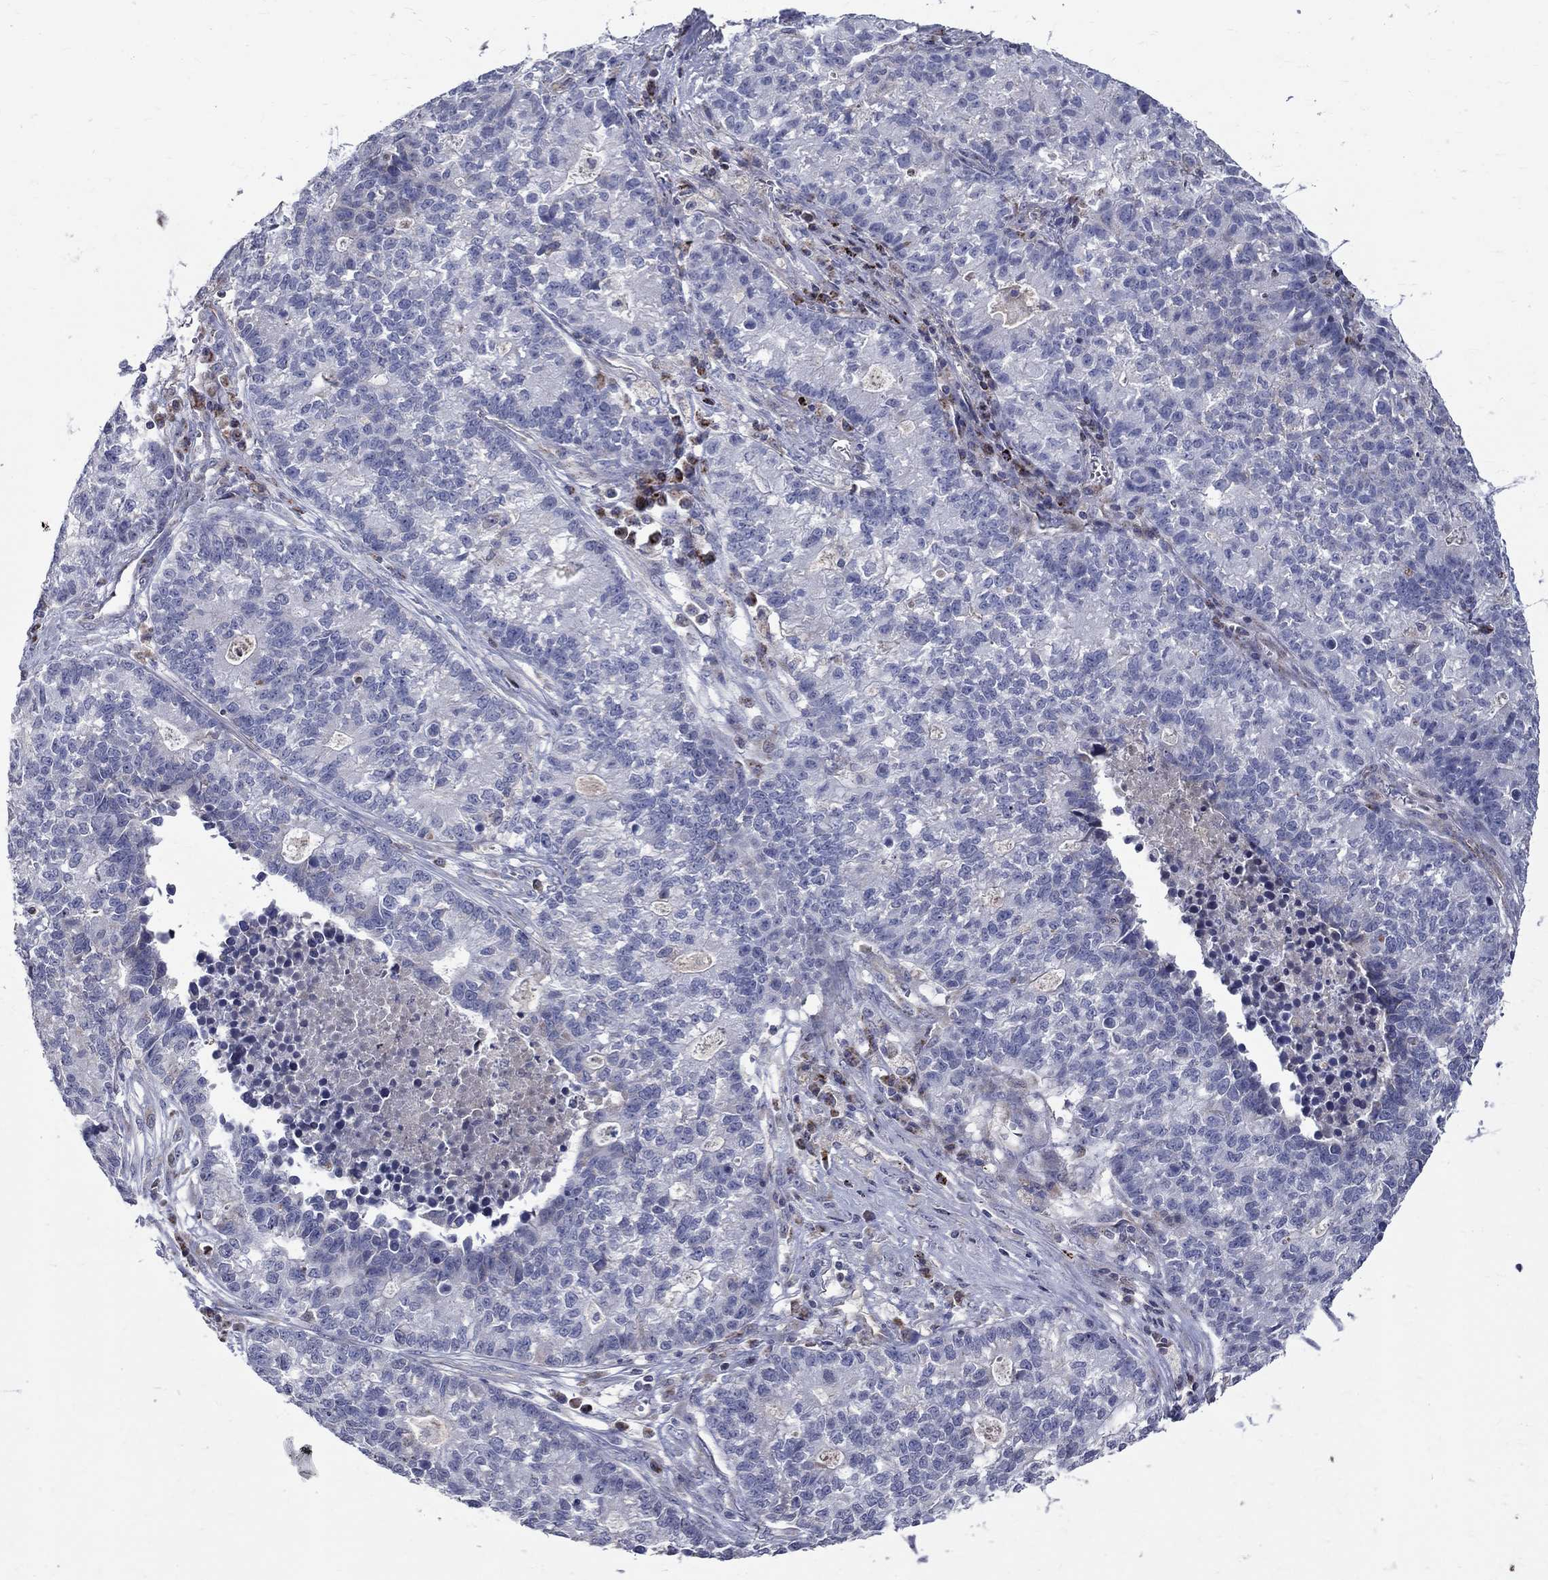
{"staining": {"intensity": "negative", "quantity": "none", "location": "none"}, "tissue": "lung cancer", "cell_type": "Tumor cells", "image_type": "cancer", "snomed": [{"axis": "morphology", "description": "Adenocarcinoma, NOS"}, {"axis": "topography", "description": "Lung"}], "caption": "This is a histopathology image of immunohistochemistry staining of lung cancer (adenocarcinoma), which shows no positivity in tumor cells.", "gene": "SLC4A10", "patient": {"sex": "male", "age": 57}}